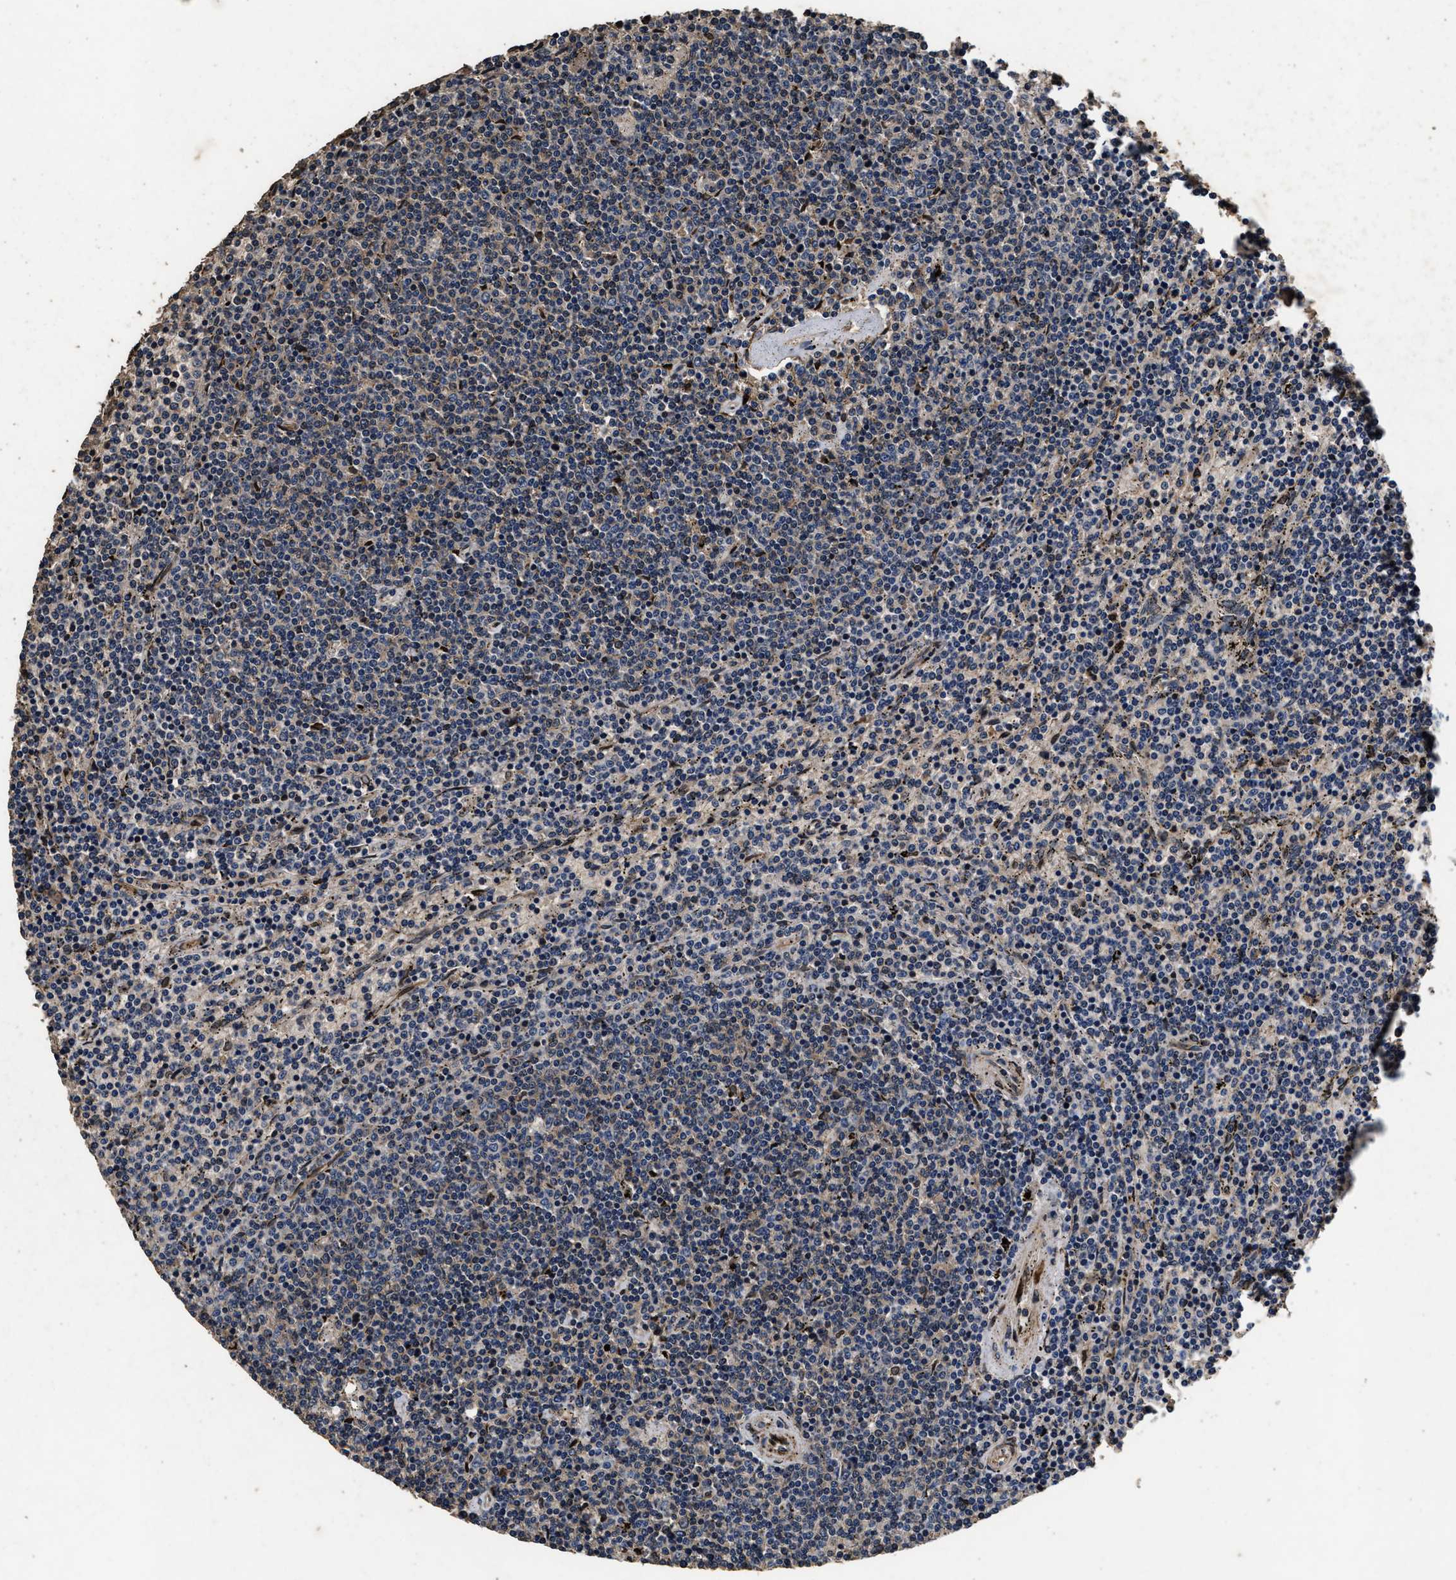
{"staining": {"intensity": "weak", "quantity": "<25%", "location": "cytoplasmic/membranous"}, "tissue": "lymphoma", "cell_type": "Tumor cells", "image_type": "cancer", "snomed": [{"axis": "morphology", "description": "Malignant lymphoma, non-Hodgkin's type, Low grade"}, {"axis": "topography", "description": "Spleen"}], "caption": "An image of human malignant lymphoma, non-Hodgkin's type (low-grade) is negative for staining in tumor cells.", "gene": "ACCS", "patient": {"sex": "female", "age": 50}}